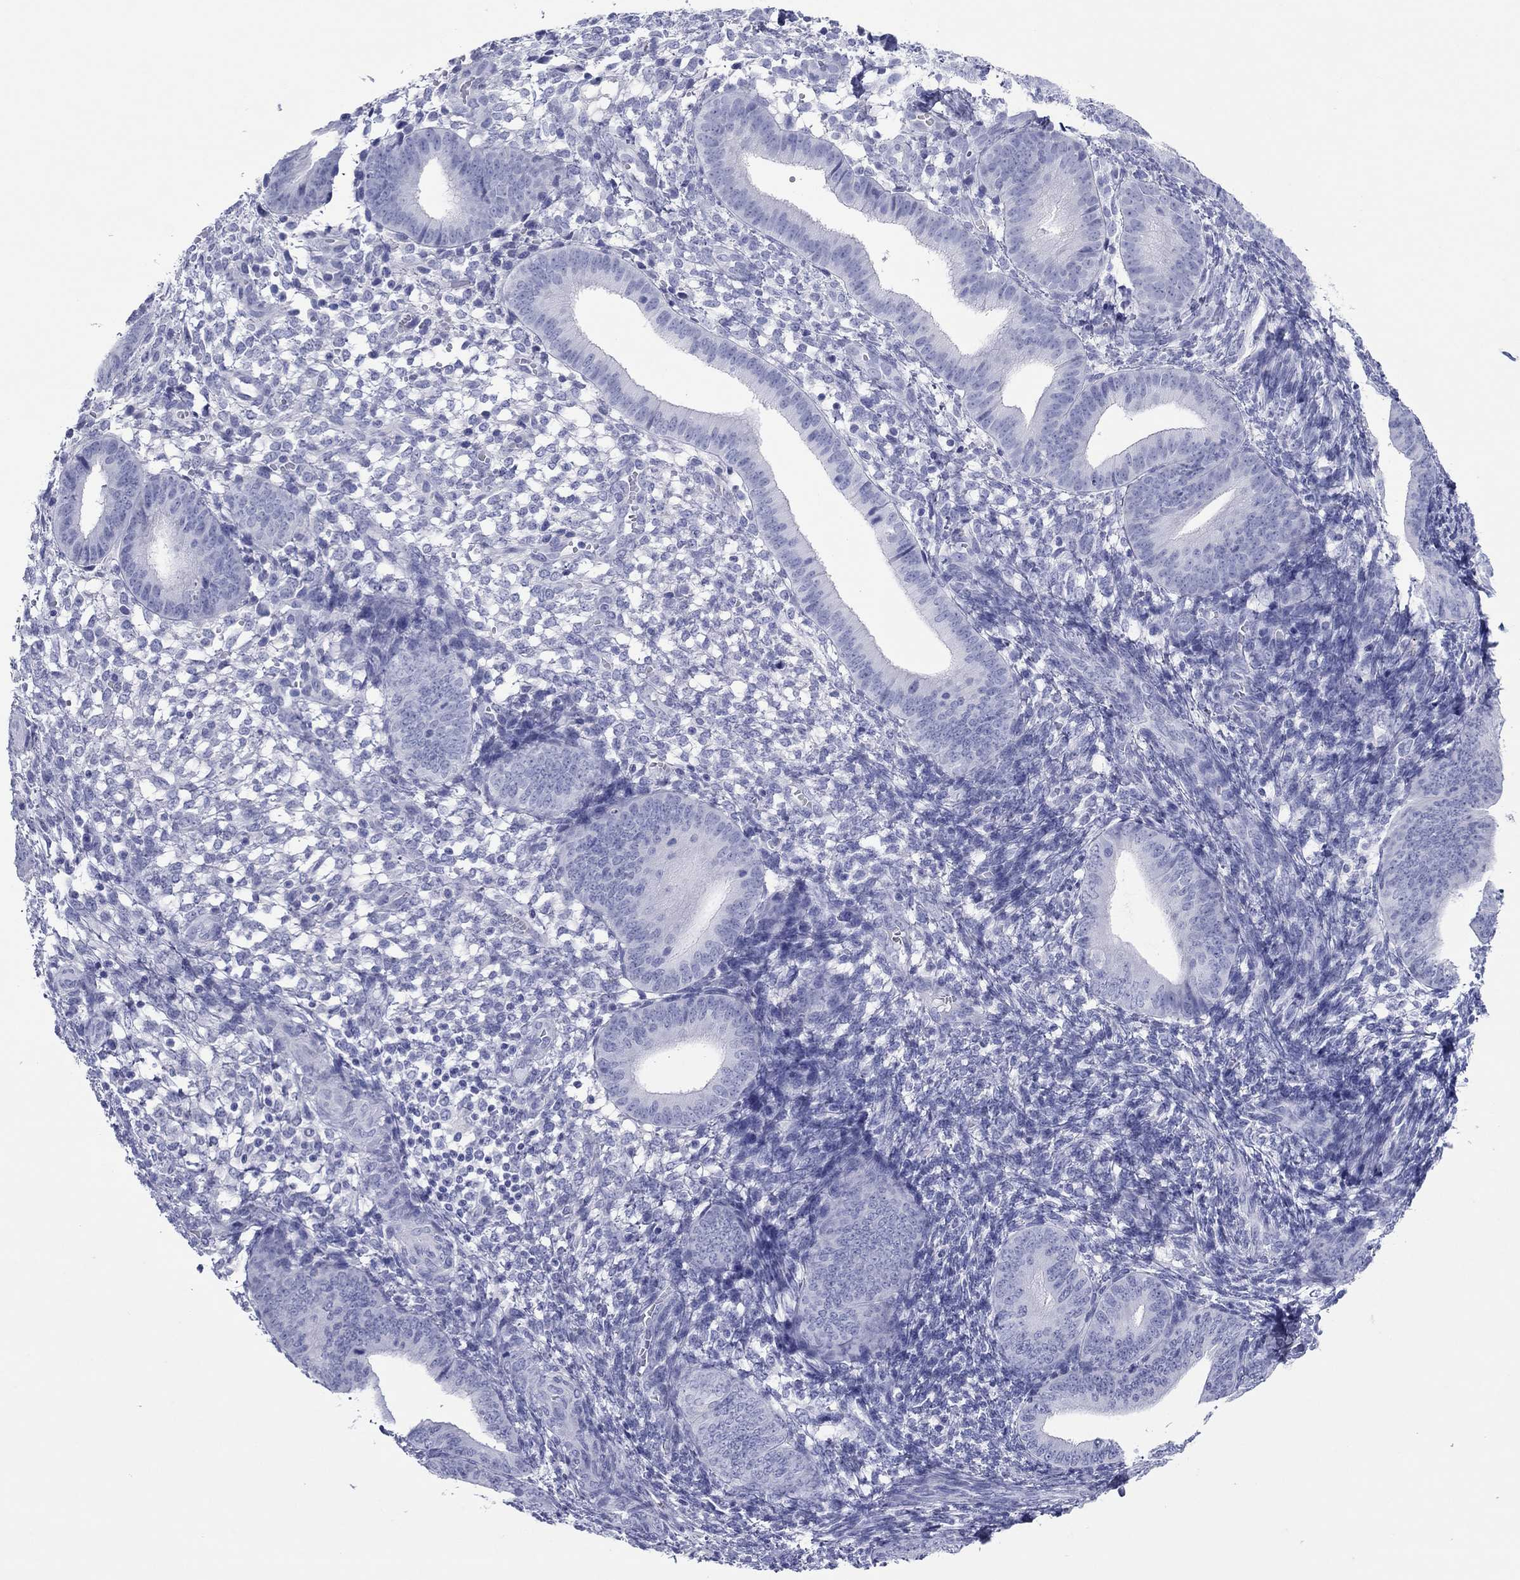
{"staining": {"intensity": "negative", "quantity": "none", "location": "none"}, "tissue": "endometrium", "cell_type": "Cells in endometrial stroma", "image_type": "normal", "snomed": [{"axis": "morphology", "description": "Normal tissue, NOS"}, {"axis": "topography", "description": "Endometrium"}], "caption": "Immunohistochemistry (IHC) micrograph of benign endometrium: human endometrium stained with DAB exhibits no significant protein staining in cells in endometrial stroma. (Immunohistochemistry (IHC), brightfield microscopy, high magnification).", "gene": "ATP4A", "patient": {"sex": "female", "age": 39}}